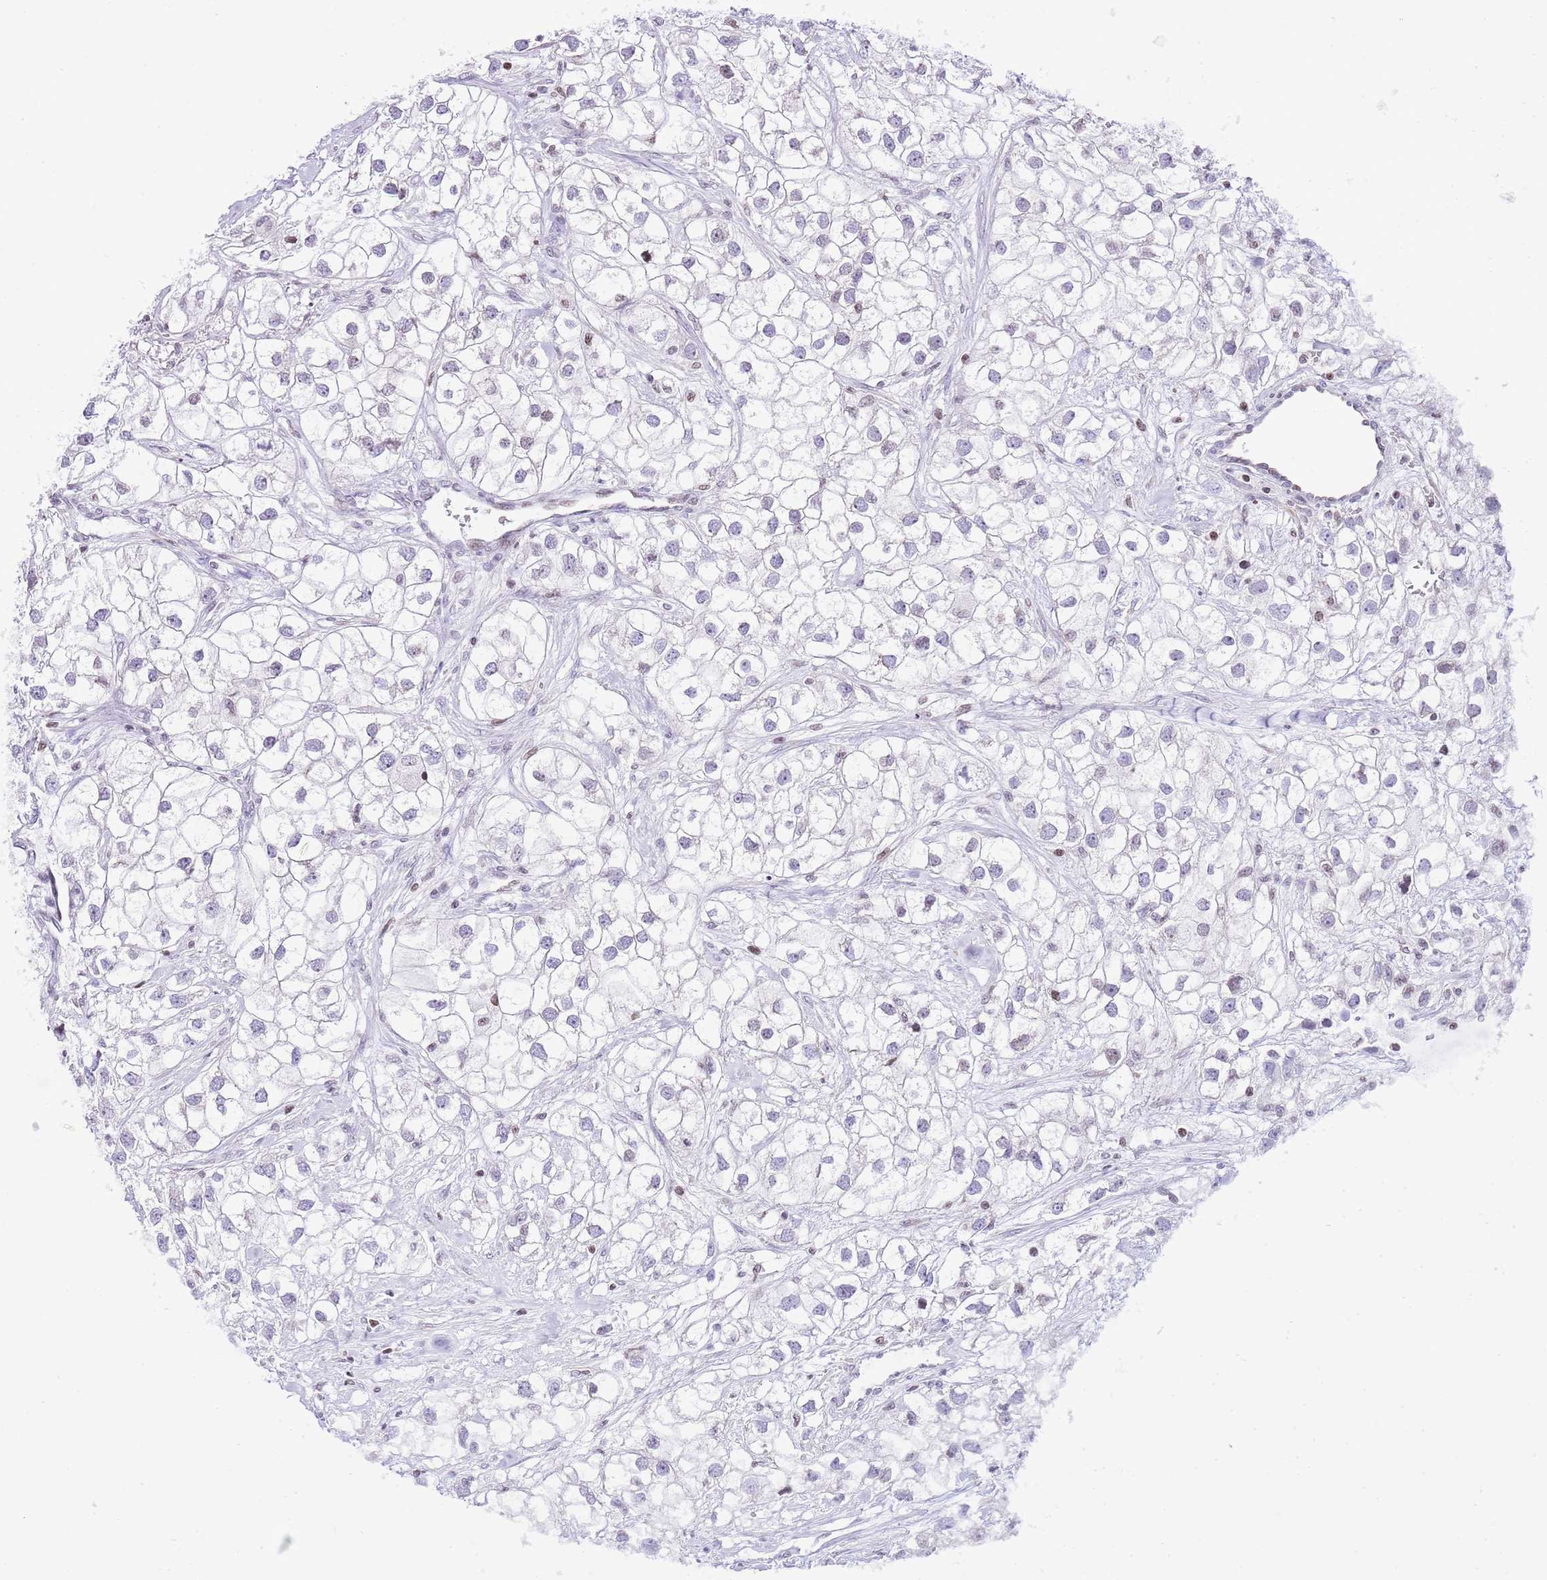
{"staining": {"intensity": "negative", "quantity": "none", "location": "none"}, "tissue": "renal cancer", "cell_type": "Tumor cells", "image_type": "cancer", "snomed": [{"axis": "morphology", "description": "Adenocarcinoma, NOS"}, {"axis": "topography", "description": "Kidney"}], "caption": "Human adenocarcinoma (renal) stained for a protein using IHC exhibits no expression in tumor cells.", "gene": "PRR15", "patient": {"sex": "male", "age": 59}}